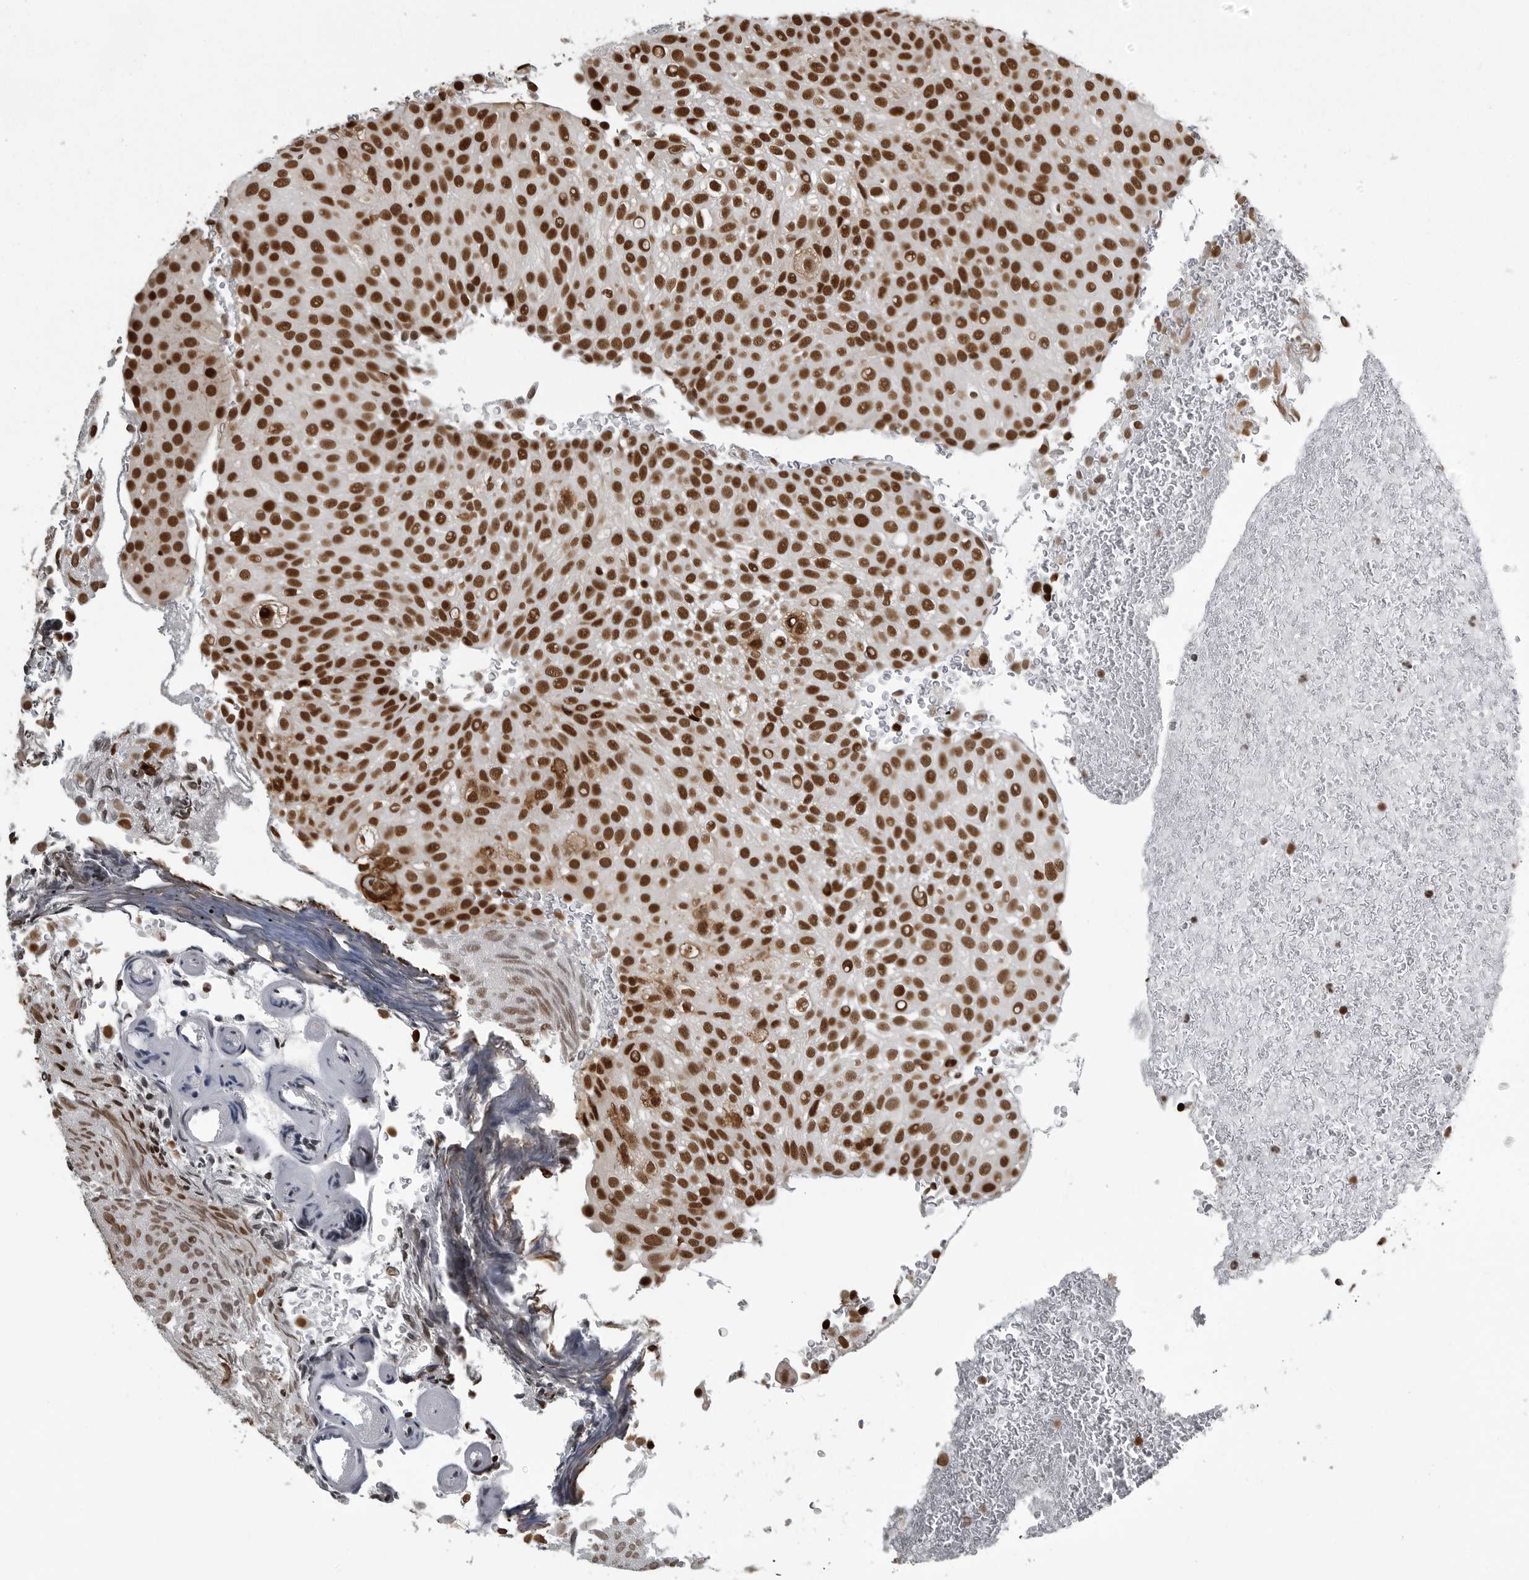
{"staining": {"intensity": "strong", "quantity": ">75%", "location": "nuclear"}, "tissue": "urothelial cancer", "cell_type": "Tumor cells", "image_type": "cancer", "snomed": [{"axis": "morphology", "description": "Urothelial carcinoma, Low grade"}, {"axis": "topography", "description": "Urinary bladder"}], "caption": "Strong nuclear staining for a protein is identified in about >75% of tumor cells of low-grade urothelial carcinoma using IHC.", "gene": "YAF2", "patient": {"sex": "male", "age": 78}}